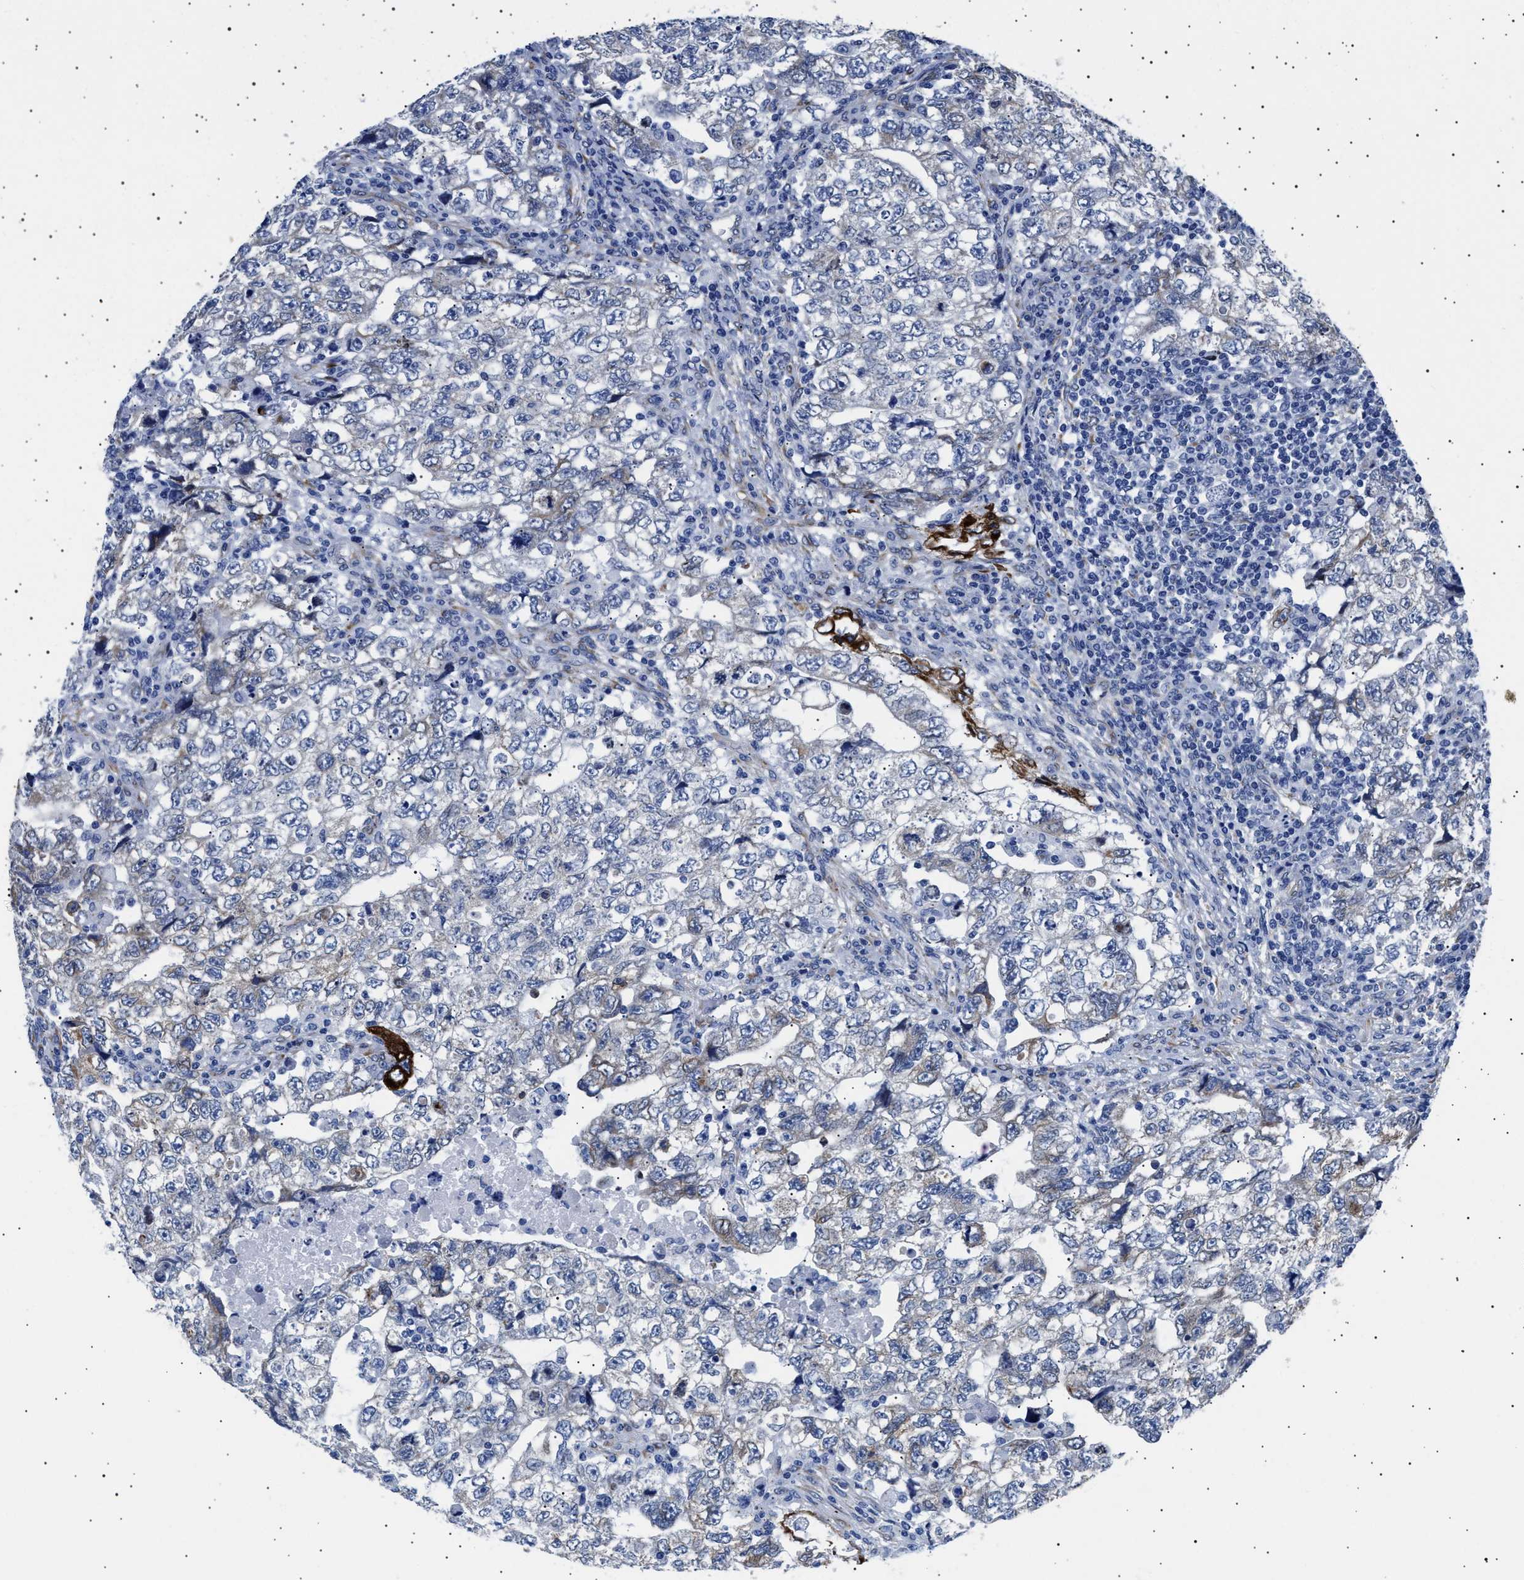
{"staining": {"intensity": "weak", "quantity": "<25%", "location": "cytoplasmic/membranous"}, "tissue": "testis cancer", "cell_type": "Tumor cells", "image_type": "cancer", "snomed": [{"axis": "morphology", "description": "Carcinoma, Embryonal, NOS"}, {"axis": "topography", "description": "Testis"}], "caption": "Immunohistochemistry (IHC) micrograph of neoplastic tissue: testis cancer (embryonal carcinoma) stained with DAB shows no significant protein expression in tumor cells.", "gene": "HEMGN", "patient": {"sex": "male", "age": 36}}